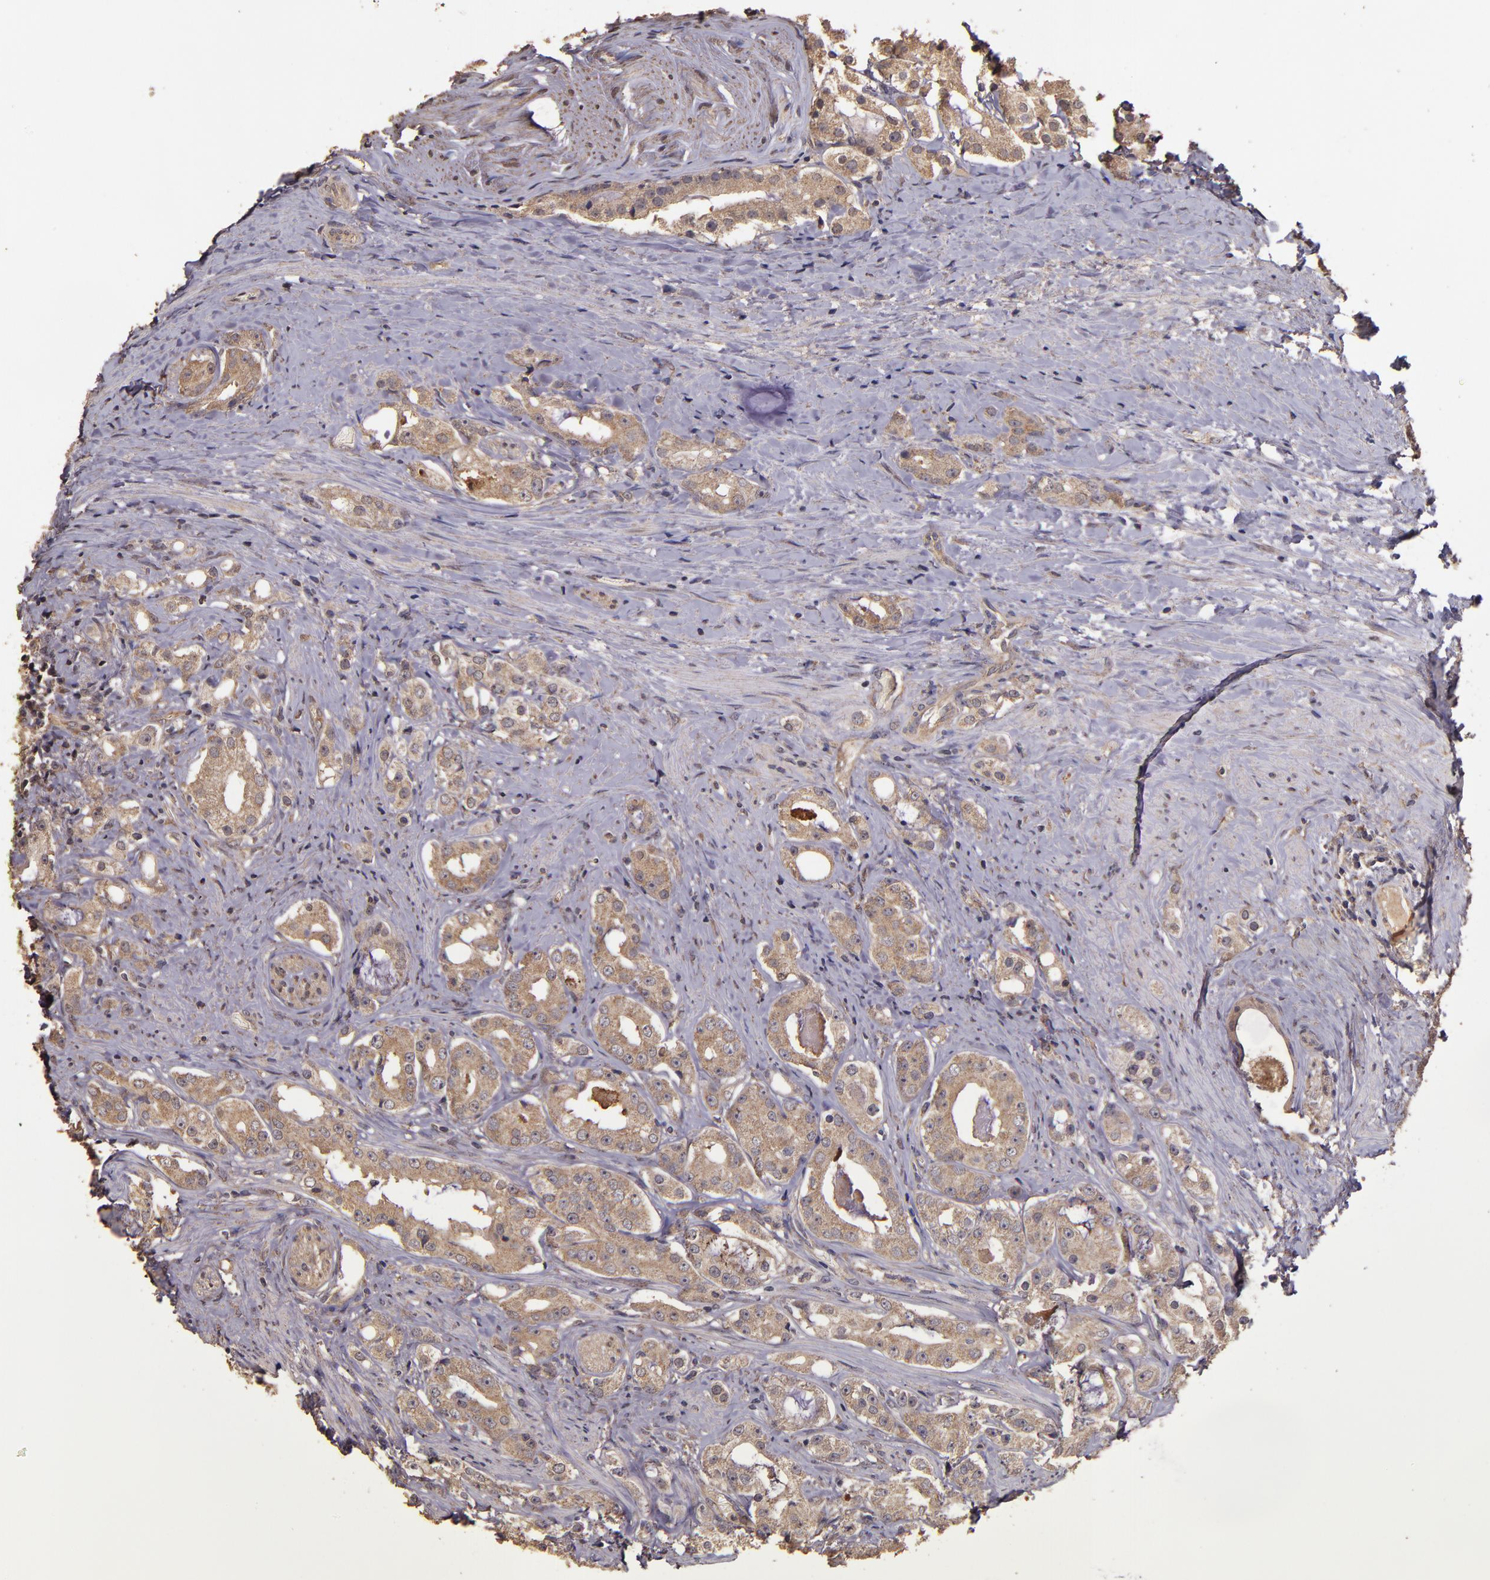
{"staining": {"intensity": "moderate", "quantity": ">75%", "location": "cytoplasmic/membranous"}, "tissue": "prostate cancer", "cell_type": "Tumor cells", "image_type": "cancer", "snomed": [{"axis": "morphology", "description": "Adenocarcinoma, High grade"}, {"axis": "topography", "description": "Prostate"}], "caption": "A micrograph of prostate cancer (adenocarcinoma (high-grade)) stained for a protein shows moderate cytoplasmic/membranous brown staining in tumor cells.", "gene": "HECTD1", "patient": {"sex": "male", "age": 68}}